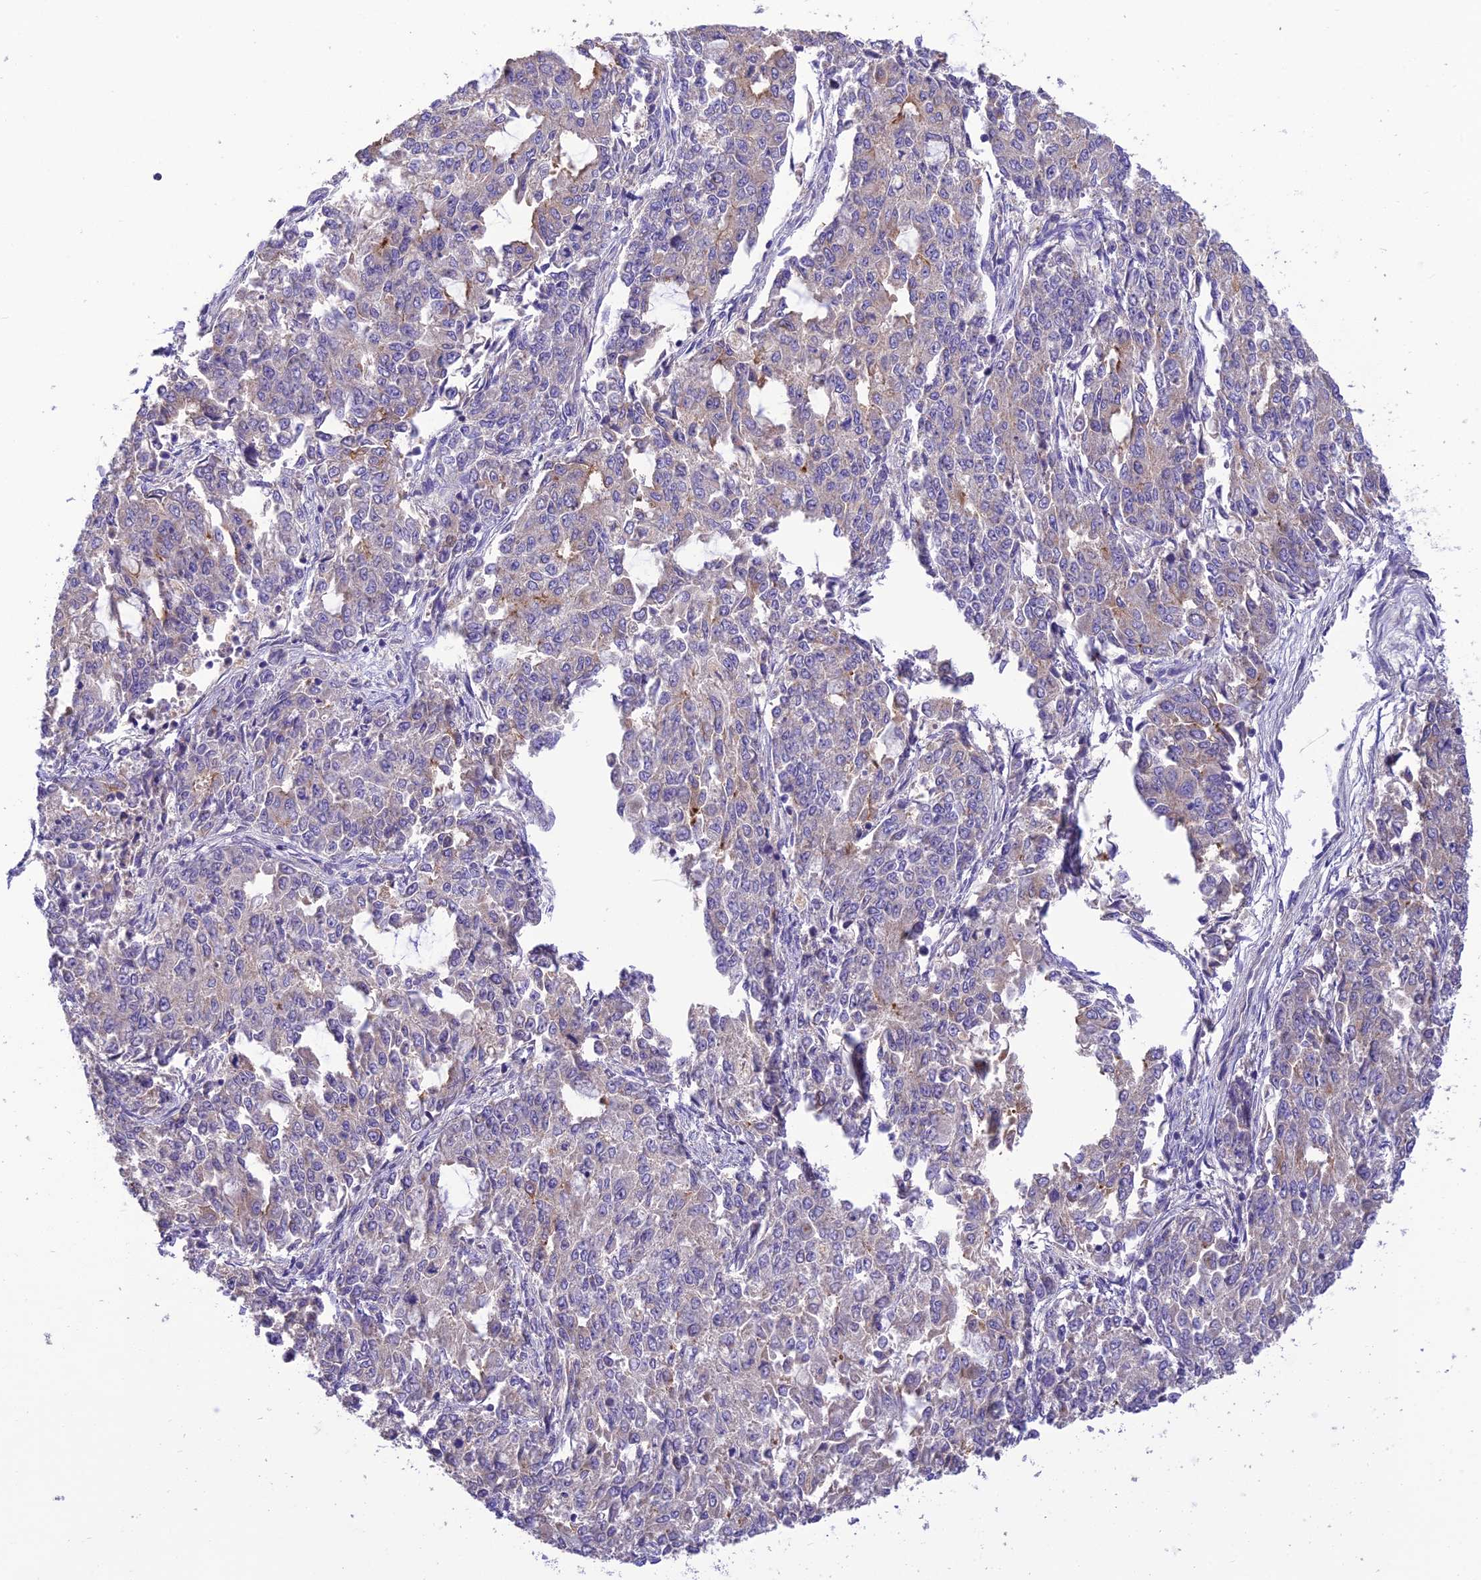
{"staining": {"intensity": "negative", "quantity": "none", "location": "none"}, "tissue": "endometrial cancer", "cell_type": "Tumor cells", "image_type": "cancer", "snomed": [{"axis": "morphology", "description": "Adenocarcinoma, NOS"}, {"axis": "topography", "description": "Endometrium"}], "caption": "The histopathology image shows no staining of tumor cells in endometrial cancer.", "gene": "SFT2D2", "patient": {"sex": "female", "age": 50}}